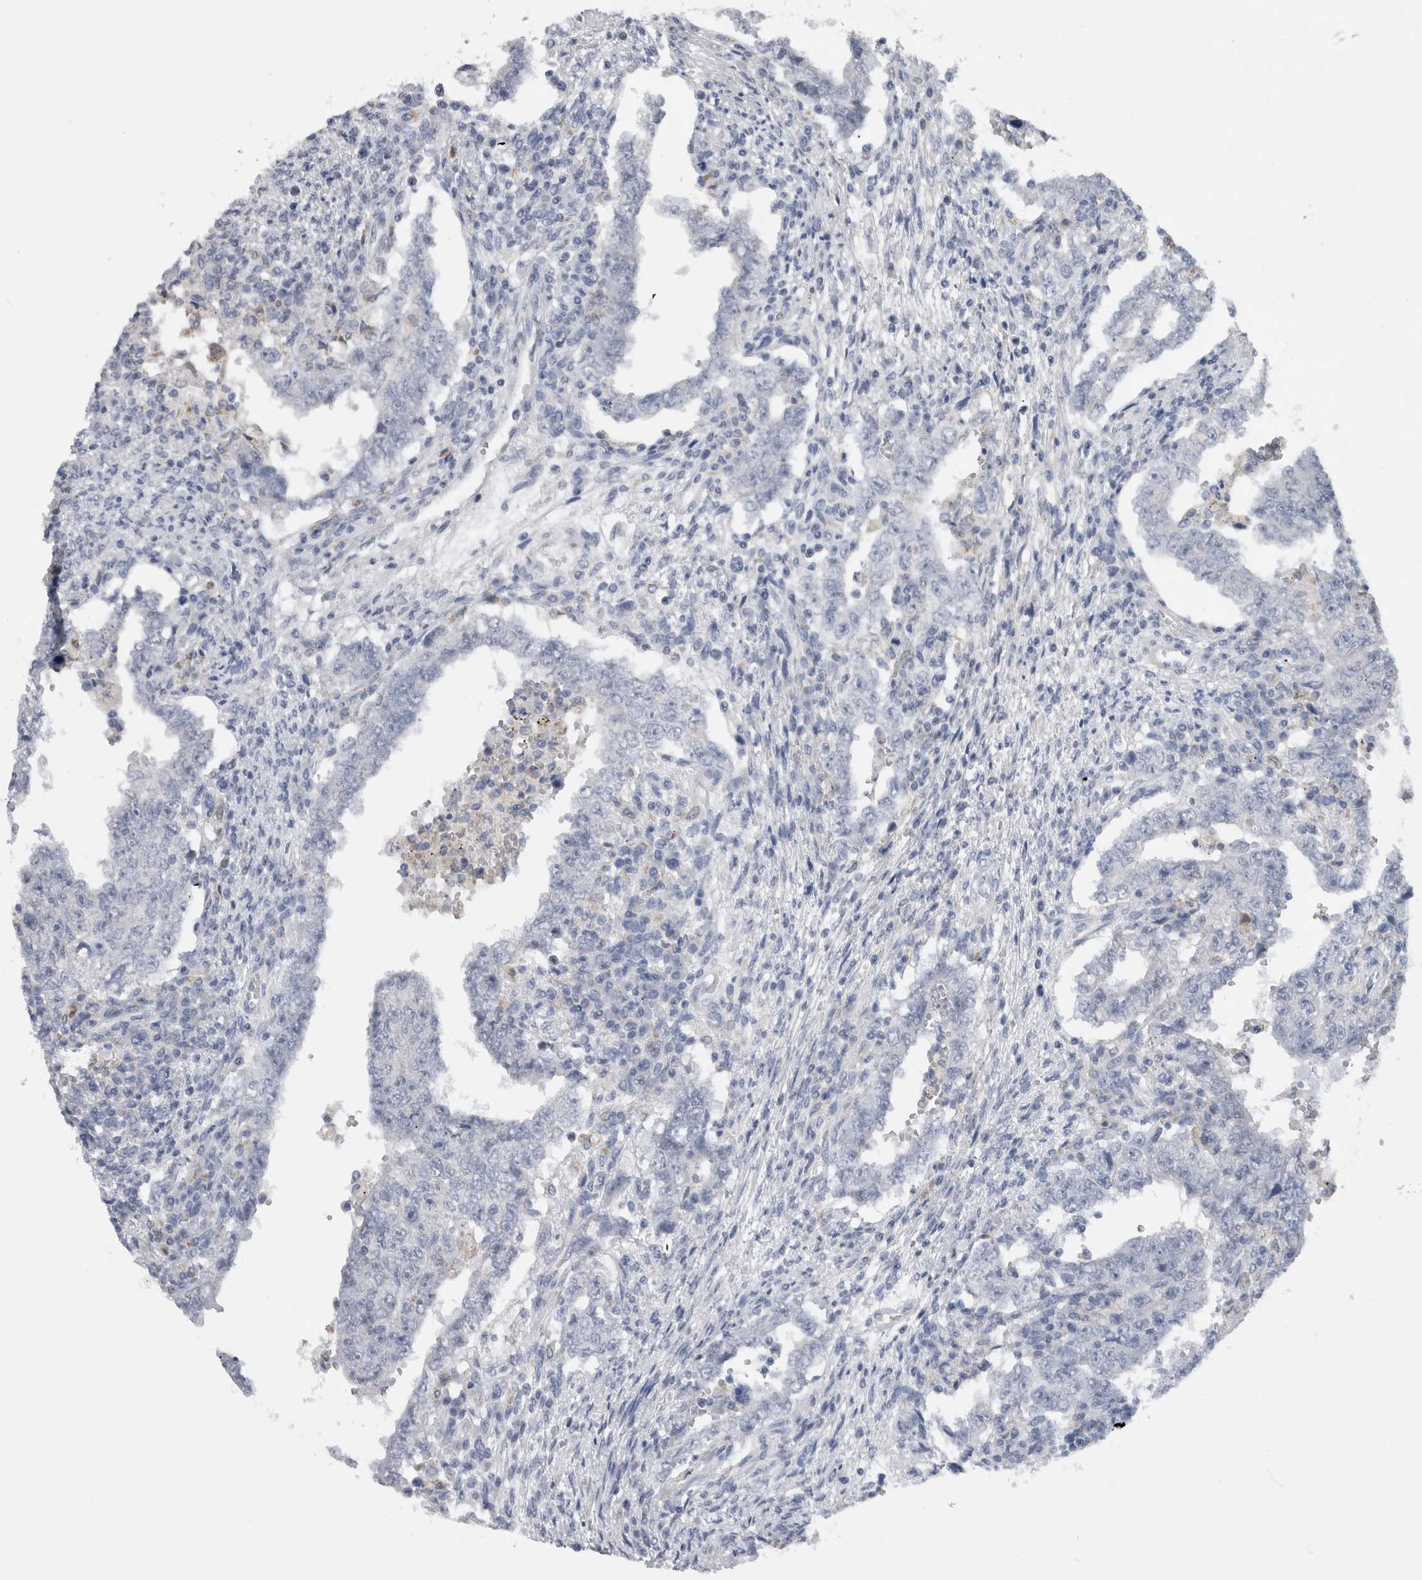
{"staining": {"intensity": "negative", "quantity": "none", "location": "none"}, "tissue": "testis cancer", "cell_type": "Tumor cells", "image_type": "cancer", "snomed": [{"axis": "morphology", "description": "Carcinoma, Embryonal, NOS"}, {"axis": "topography", "description": "Testis"}], "caption": "Immunohistochemistry histopathology image of neoplastic tissue: human testis embryonal carcinoma stained with DAB displays no significant protein positivity in tumor cells. (Stains: DAB immunohistochemistry with hematoxylin counter stain, Microscopy: brightfield microscopy at high magnification).", "gene": "DHRS4", "patient": {"sex": "male", "age": 26}}